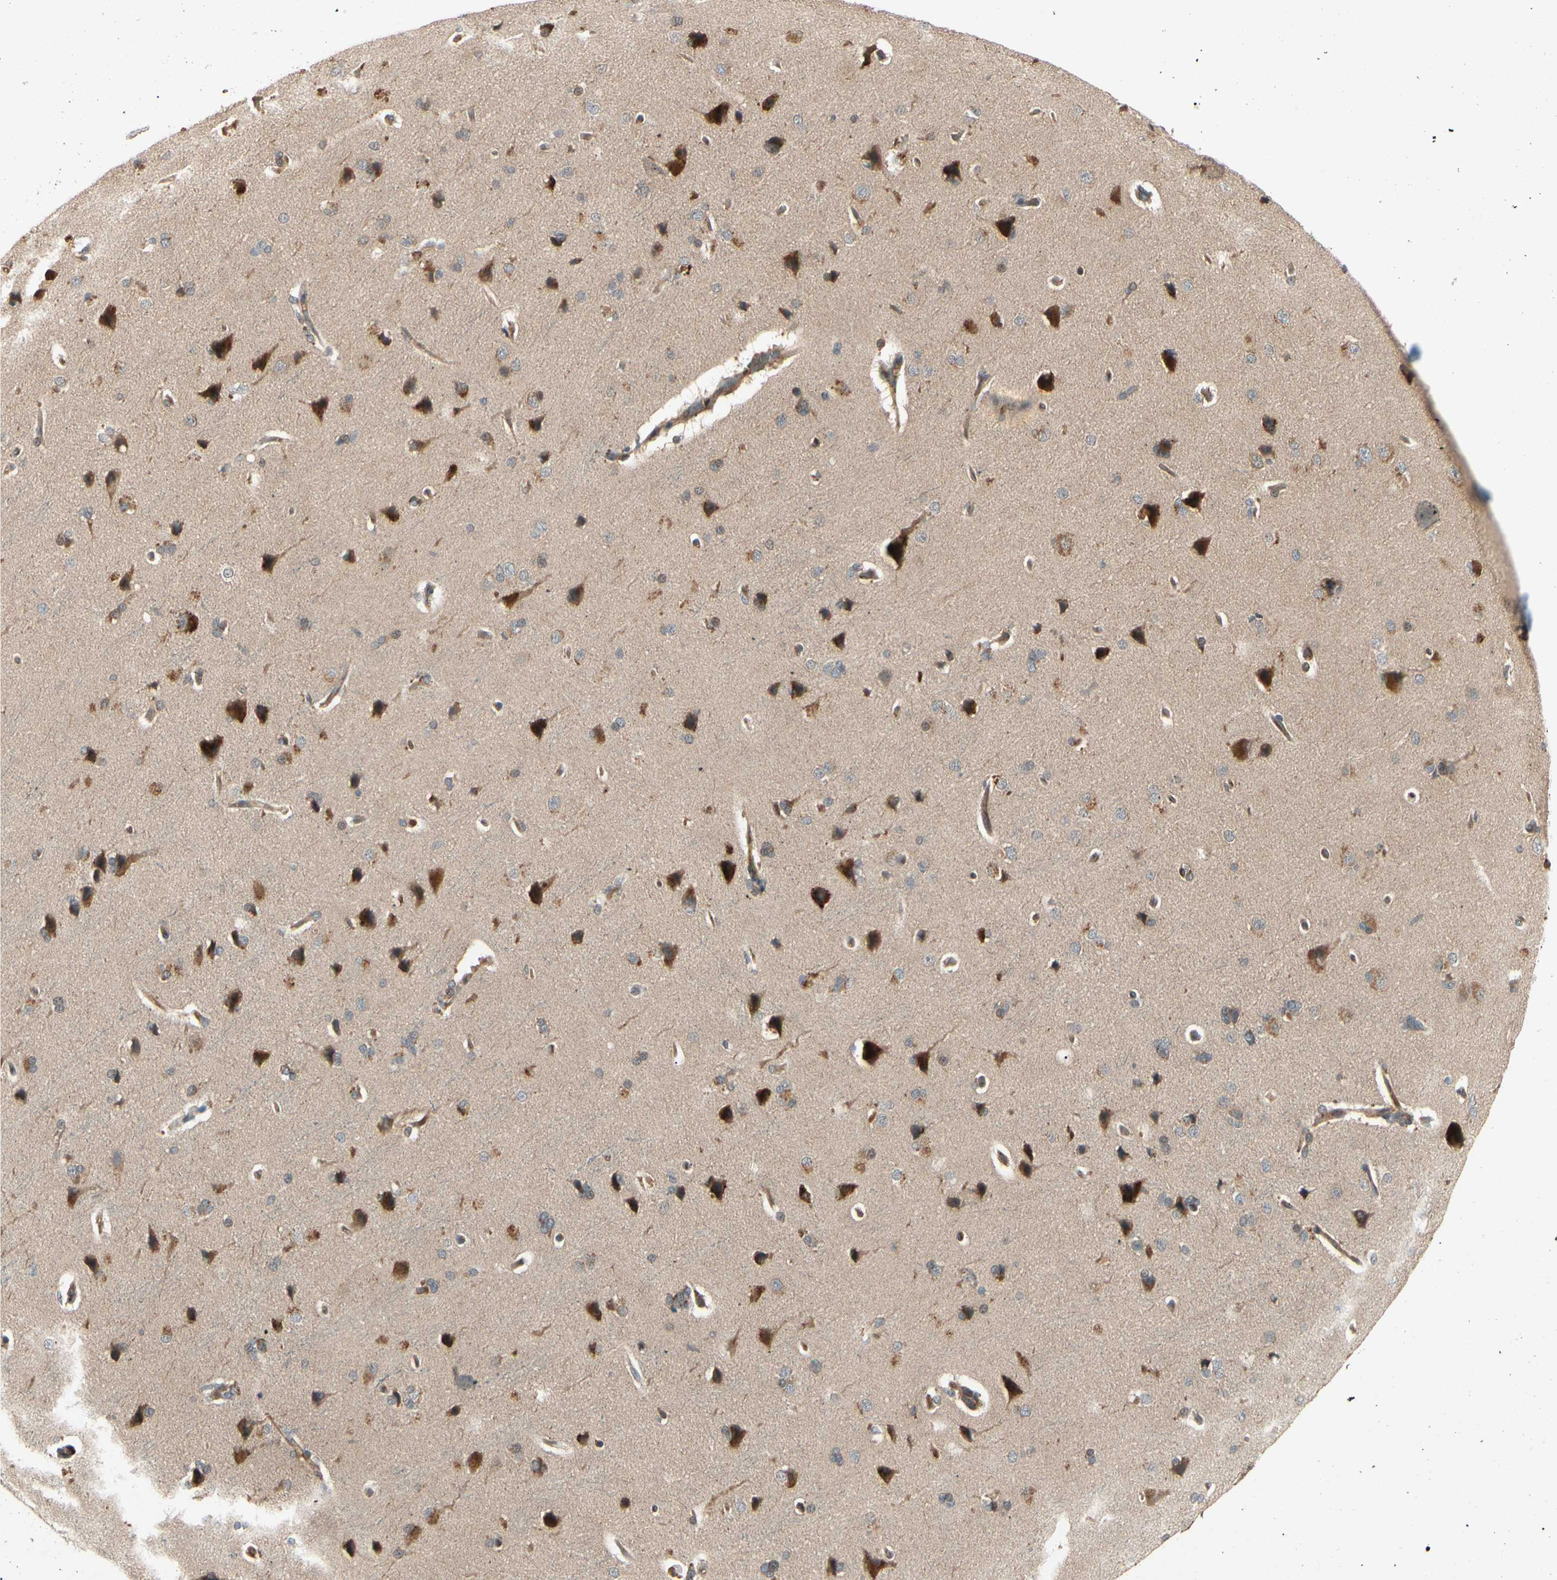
{"staining": {"intensity": "moderate", "quantity": ">75%", "location": "cytoplasmic/membranous"}, "tissue": "cerebral cortex", "cell_type": "Endothelial cells", "image_type": "normal", "snomed": [{"axis": "morphology", "description": "Normal tissue, NOS"}, {"axis": "topography", "description": "Cerebral cortex"}], "caption": "Immunohistochemical staining of normal cerebral cortex reveals medium levels of moderate cytoplasmic/membranous expression in about >75% of endothelial cells.", "gene": "RNF14", "patient": {"sex": "male", "age": 62}}